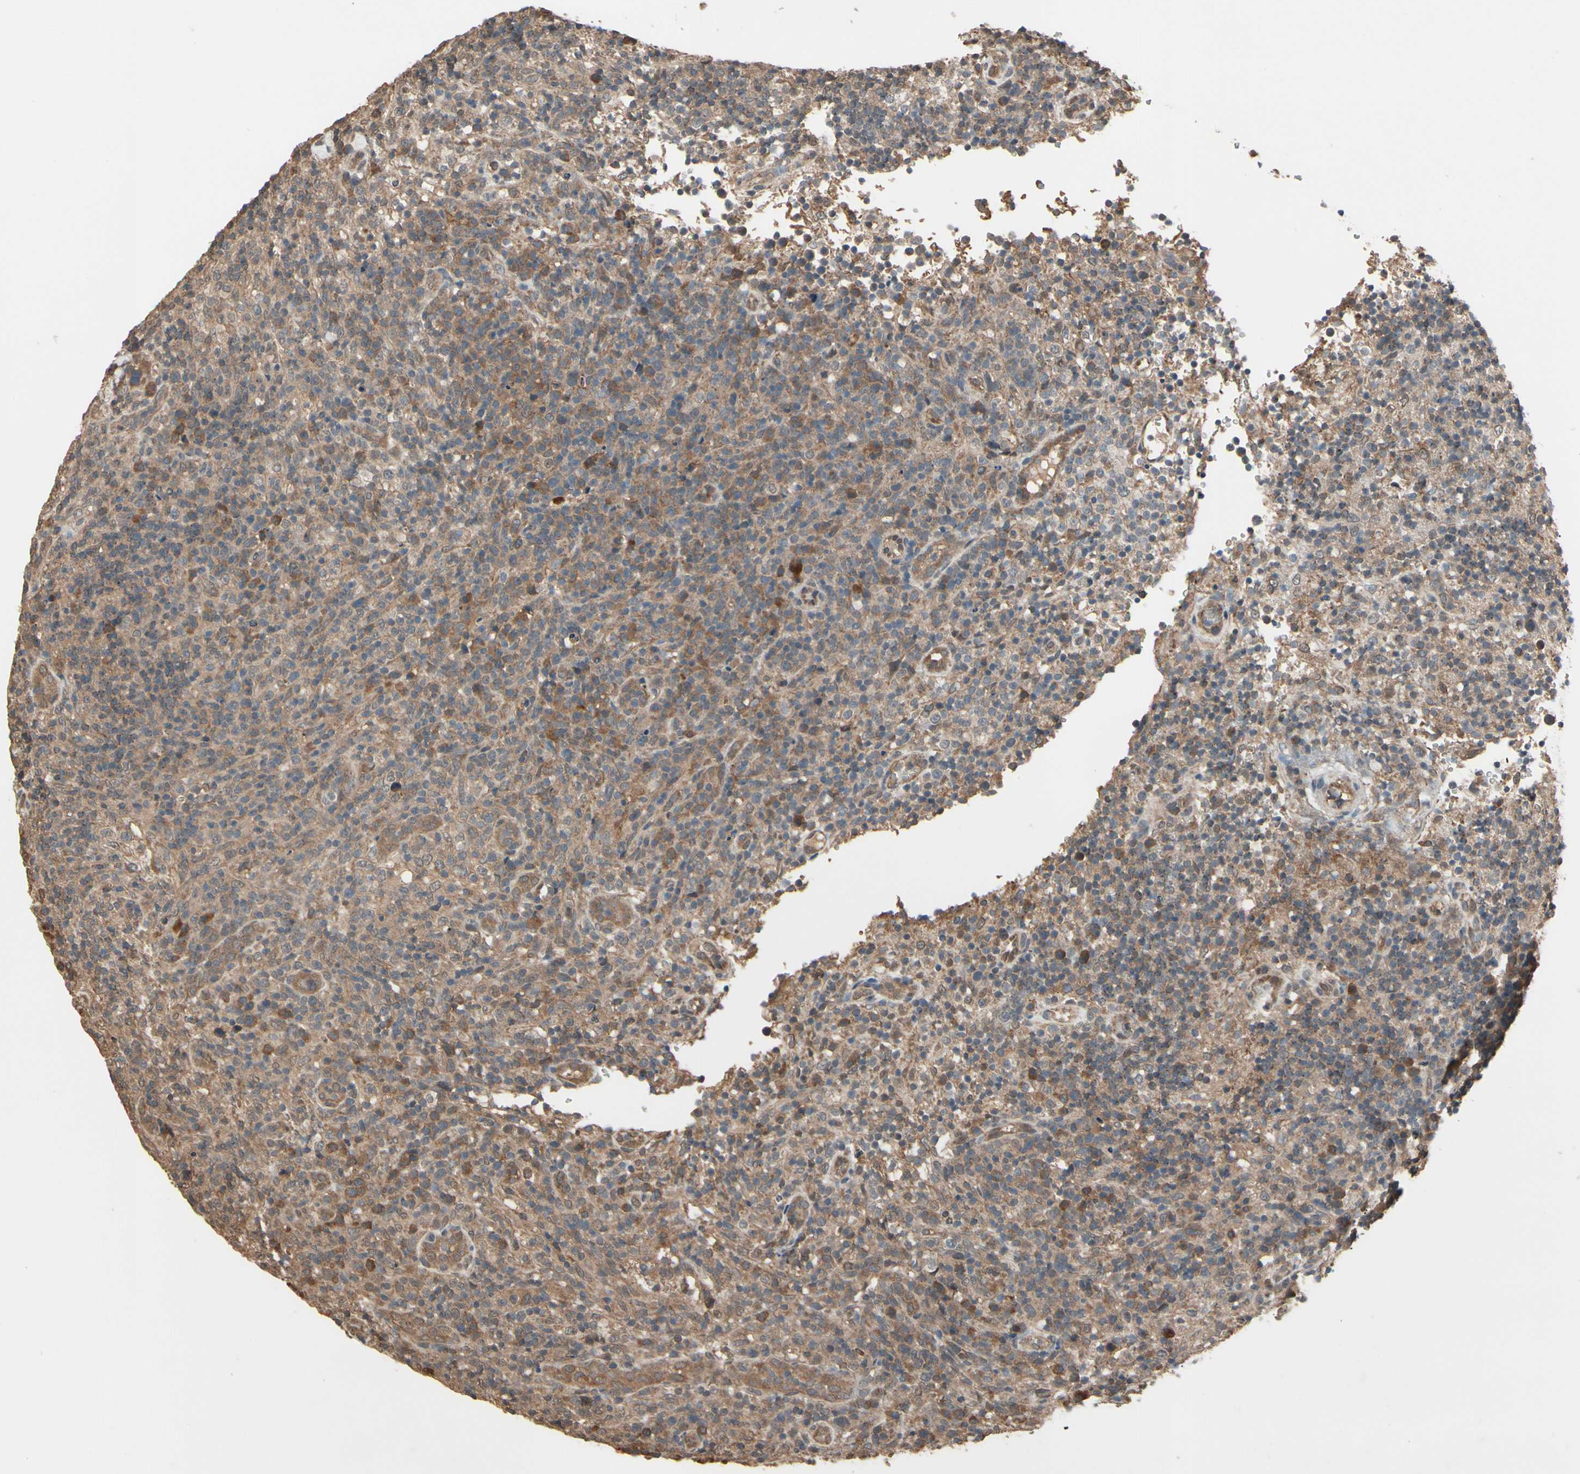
{"staining": {"intensity": "moderate", "quantity": ">75%", "location": "cytoplasmic/membranous"}, "tissue": "lymphoma", "cell_type": "Tumor cells", "image_type": "cancer", "snomed": [{"axis": "morphology", "description": "Malignant lymphoma, non-Hodgkin's type, High grade"}, {"axis": "topography", "description": "Lymph node"}], "caption": "Lymphoma stained for a protein demonstrates moderate cytoplasmic/membranous positivity in tumor cells. (DAB = brown stain, brightfield microscopy at high magnification).", "gene": "PNPLA7", "patient": {"sex": "female", "age": 76}}